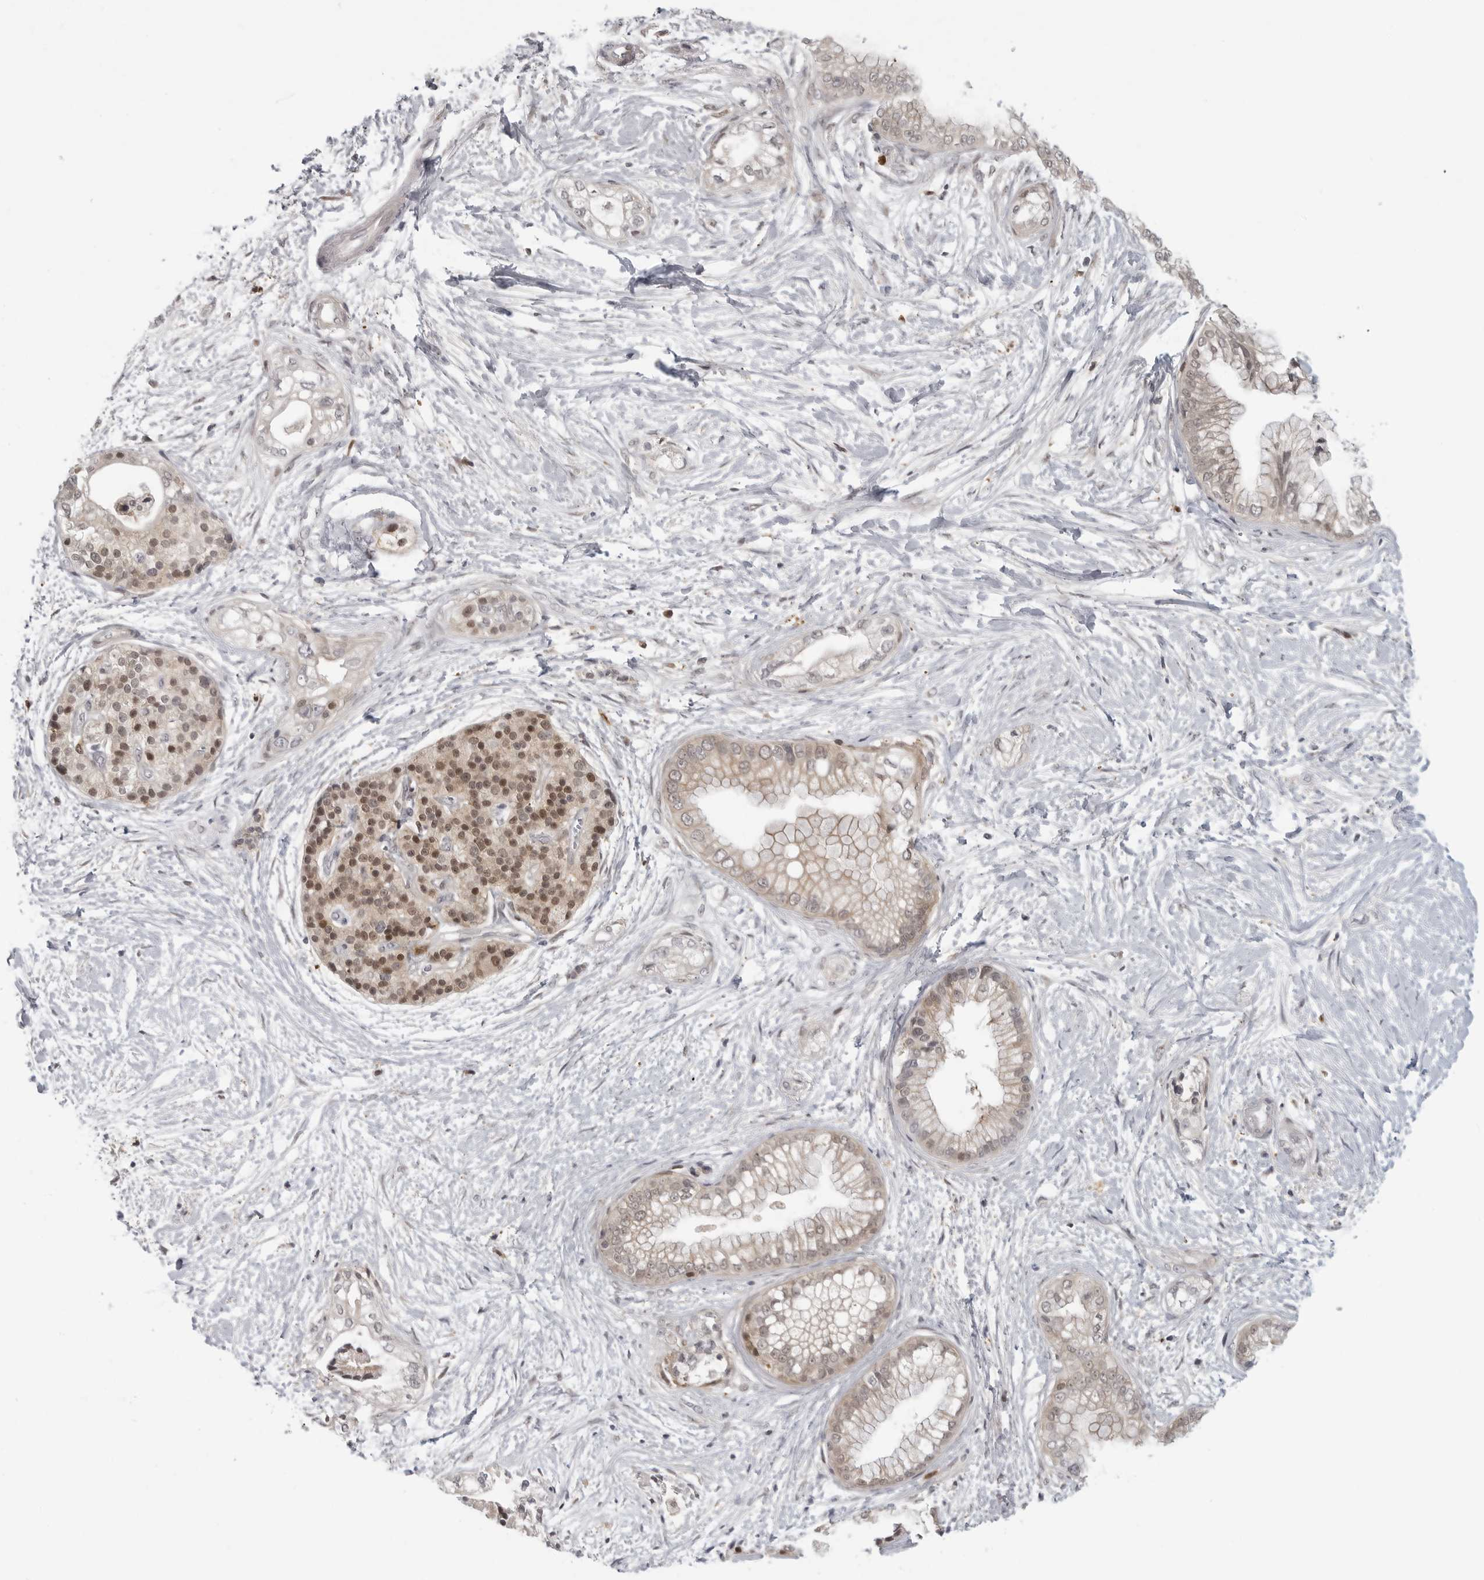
{"staining": {"intensity": "weak", "quantity": "25%-75%", "location": "cytoplasmic/membranous"}, "tissue": "pancreatic cancer", "cell_type": "Tumor cells", "image_type": "cancer", "snomed": [{"axis": "morphology", "description": "Adenocarcinoma, NOS"}, {"axis": "topography", "description": "Pancreas"}], "caption": "A photomicrograph showing weak cytoplasmic/membranous positivity in approximately 25%-75% of tumor cells in pancreatic cancer, as visualized by brown immunohistochemical staining.", "gene": "CTIF", "patient": {"sex": "male", "age": 68}}